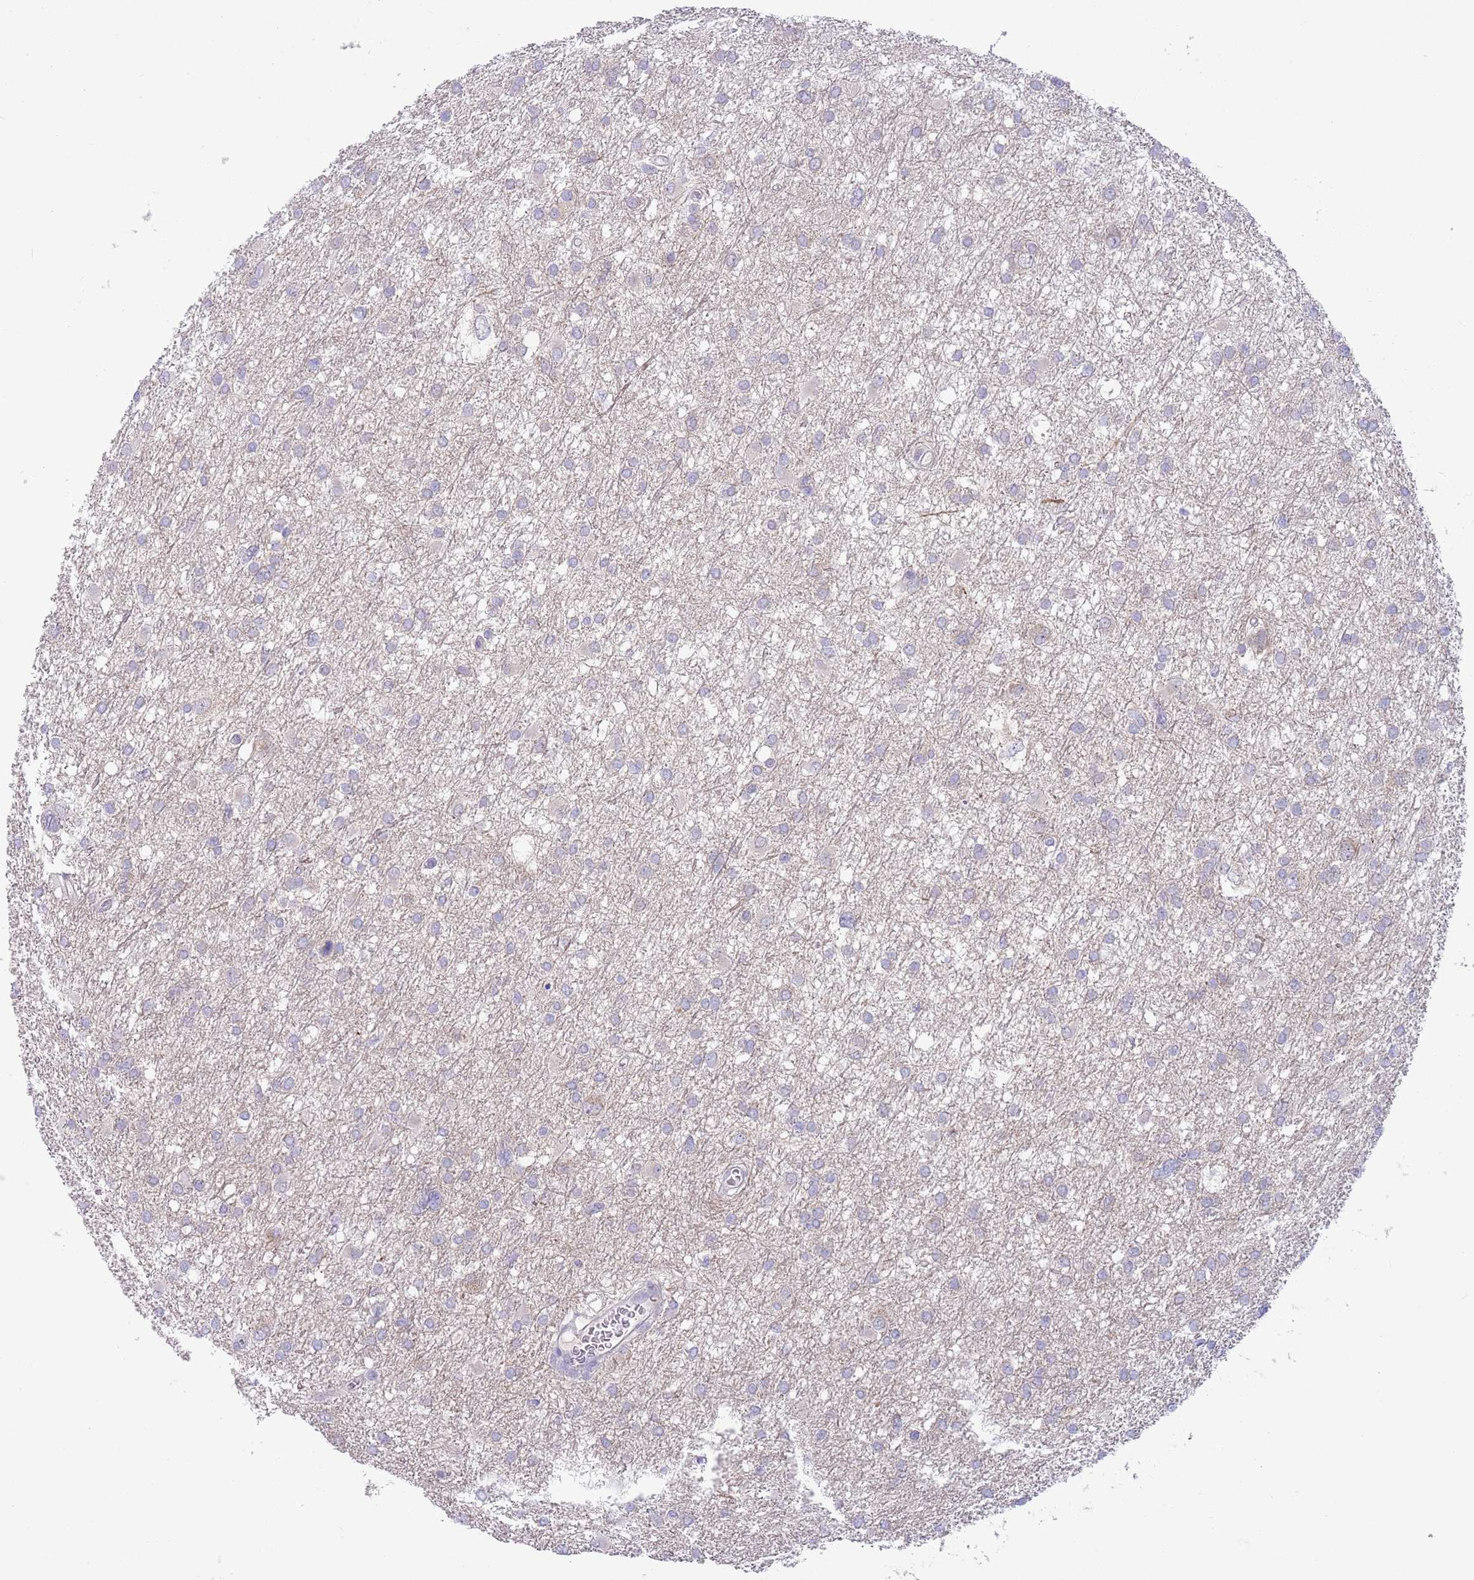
{"staining": {"intensity": "negative", "quantity": "none", "location": "none"}, "tissue": "glioma", "cell_type": "Tumor cells", "image_type": "cancer", "snomed": [{"axis": "morphology", "description": "Glioma, malignant, High grade"}, {"axis": "topography", "description": "Brain"}], "caption": "Glioma stained for a protein using IHC exhibits no positivity tumor cells.", "gene": "DDHD1", "patient": {"sex": "male", "age": 61}}